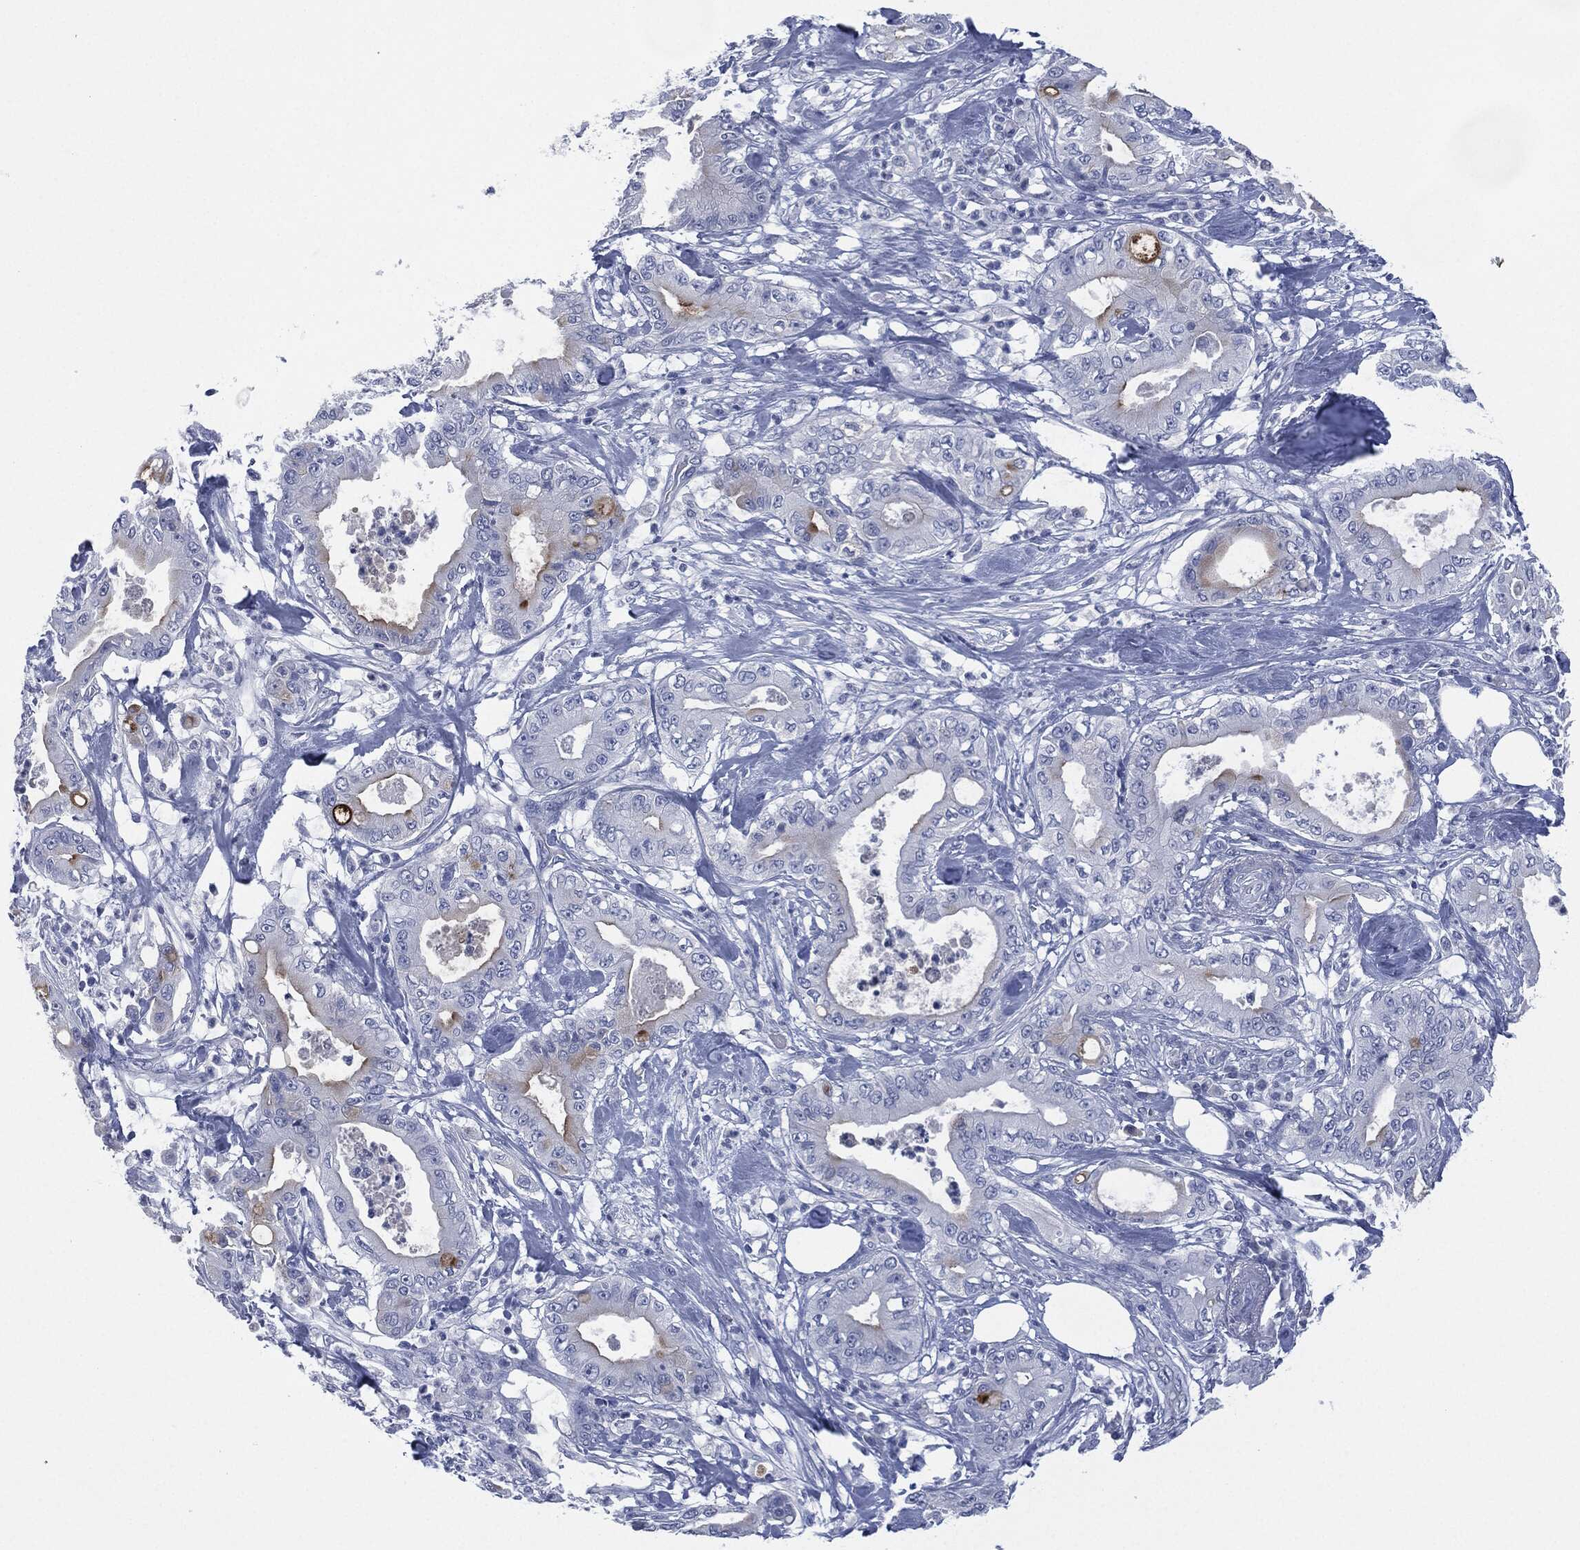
{"staining": {"intensity": "moderate", "quantity": "<25%", "location": "cytoplasmic/membranous"}, "tissue": "pancreatic cancer", "cell_type": "Tumor cells", "image_type": "cancer", "snomed": [{"axis": "morphology", "description": "Adenocarcinoma, NOS"}, {"axis": "topography", "description": "Pancreas"}], "caption": "A low amount of moderate cytoplasmic/membranous staining is appreciated in about <25% of tumor cells in pancreatic adenocarcinoma tissue. (DAB IHC with brightfield microscopy, high magnification).", "gene": "MUC16", "patient": {"sex": "male", "age": 71}}